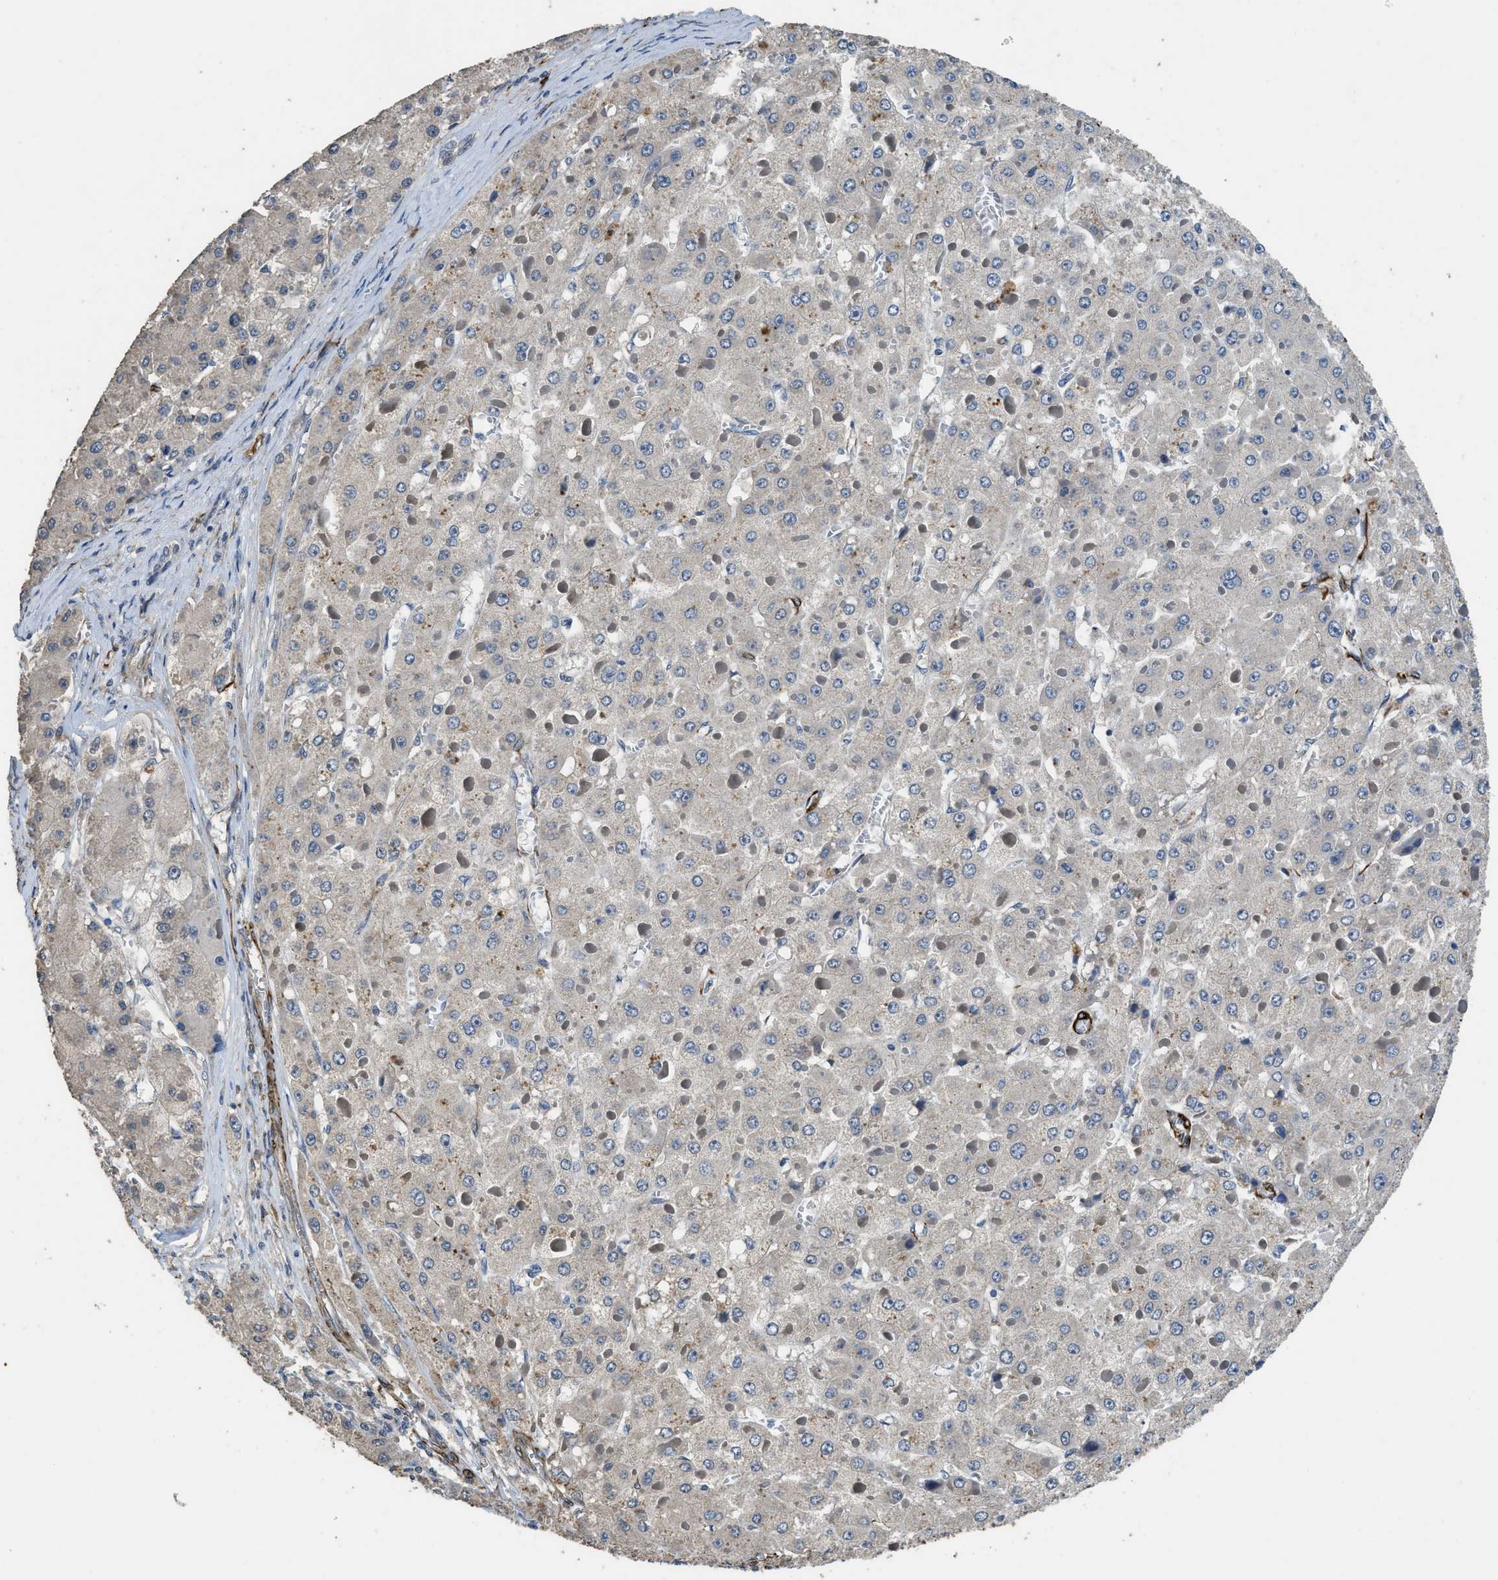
{"staining": {"intensity": "negative", "quantity": "none", "location": "none"}, "tissue": "liver cancer", "cell_type": "Tumor cells", "image_type": "cancer", "snomed": [{"axis": "morphology", "description": "Carcinoma, Hepatocellular, NOS"}, {"axis": "topography", "description": "Liver"}], "caption": "Tumor cells are negative for protein expression in human hepatocellular carcinoma (liver).", "gene": "SYNM", "patient": {"sex": "female", "age": 73}}